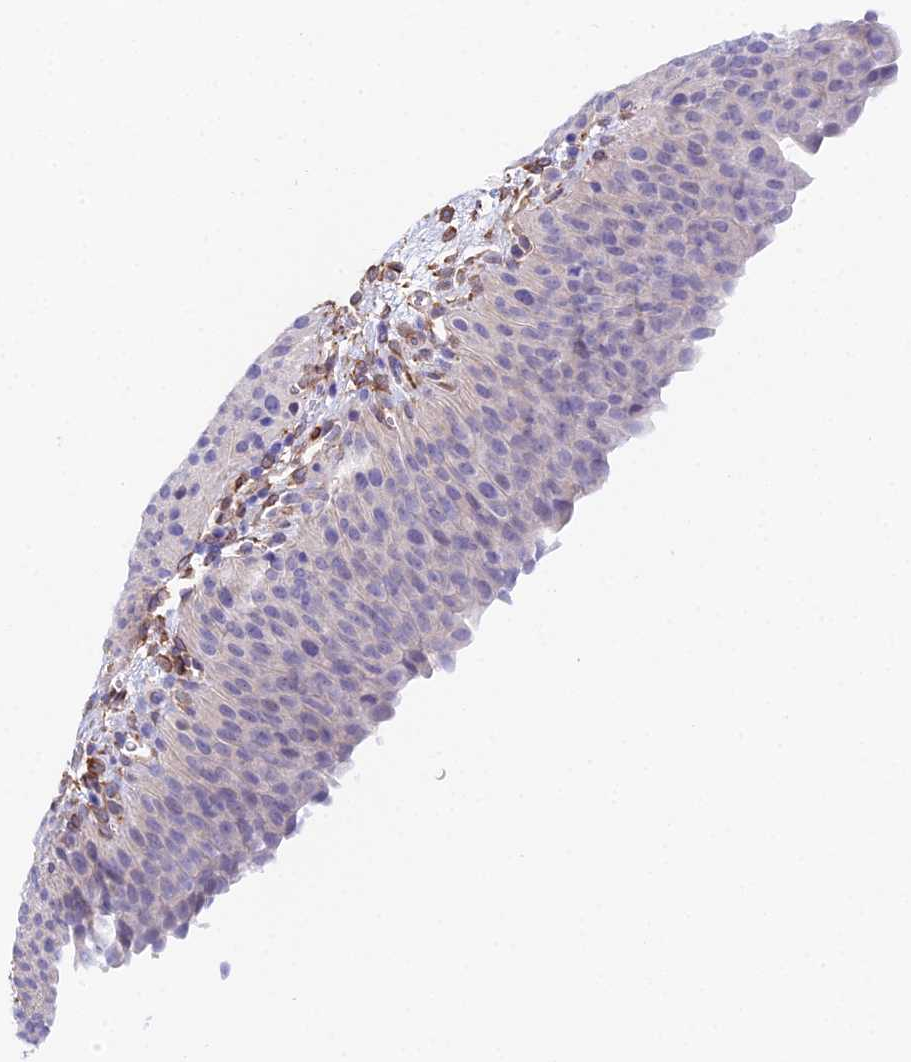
{"staining": {"intensity": "negative", "quantity": "none", "location": "none"}, "tissue": "urinary bladder", "cell_type": "Urothelial cells", "image_type": "normal", "snomed": [{"axis": "morphology", "description": "Normal tissue, NOS"}, {"axis": "morphology", "description": "Dysplasia, NOS"}, {"axis": "topography", "description": "Urinary bladder"}], "caption": "The micrograph demonstrates no staining of urothelial cells in benign urinary bladder. Nuclei are stained in blue.", "gene": "MXRA7", "patient": {"sex": "male", "age": 35}}